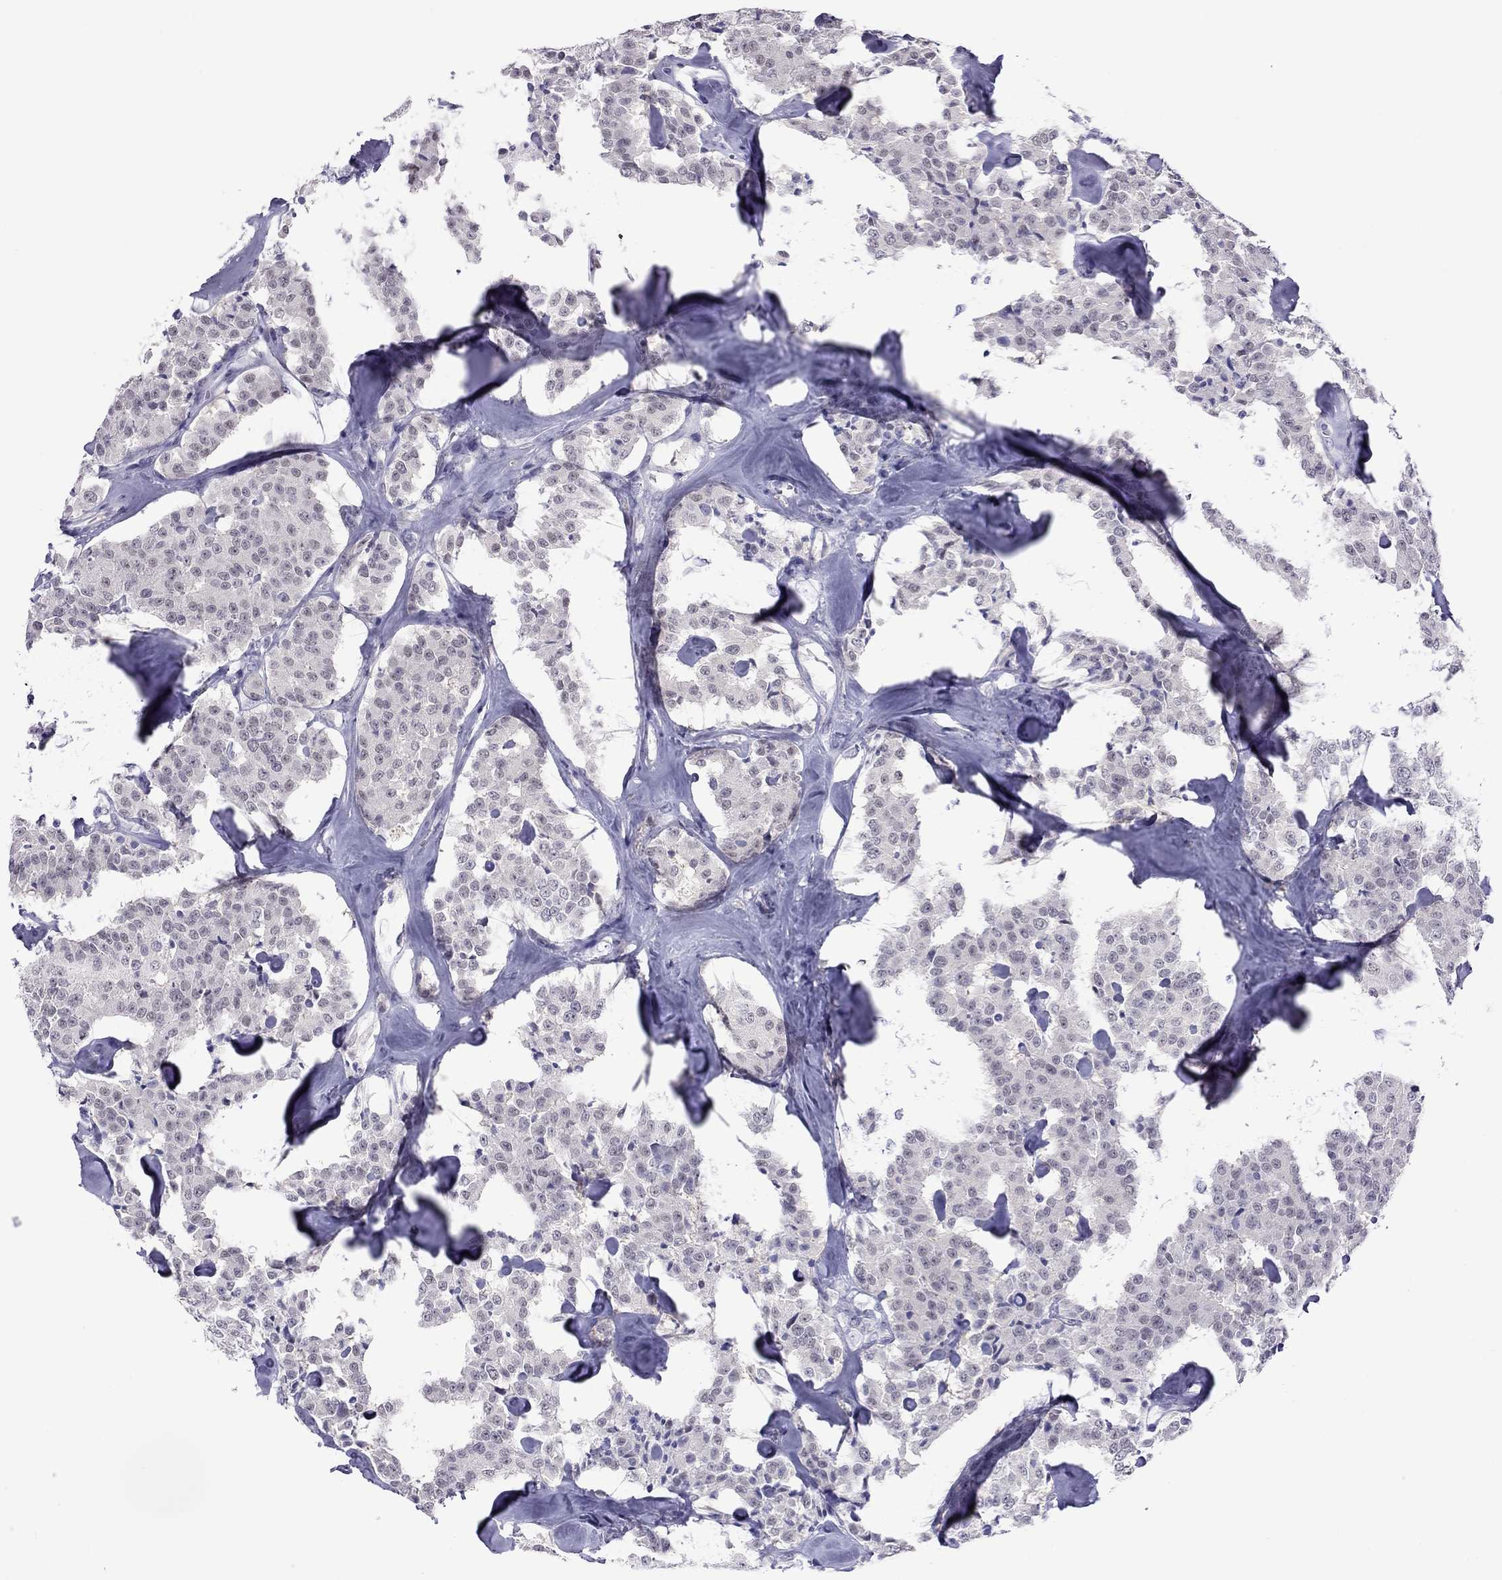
{"staining": {"intensity": "negative", "quantity": "none", "location": "none"}, "tissue": "carcinoid", "cell_type": "Tumor cells", "image_type": "cancer", "snomed": [{"axis": "morphology", "description": "Carcinoid, malignant, NOS"}, {"axis": "topography", "description": "Pancreas"}], "caption": "The micrograph displays no staining of tumor cells in carcinoid. Brightfield microscopy of immunohistochemistry stained with DAB (brown) and hematoxylin (blue), captured at high magnification.", "gene": "CHRNB3", "patient": {"sex": "male", "age": 41}}